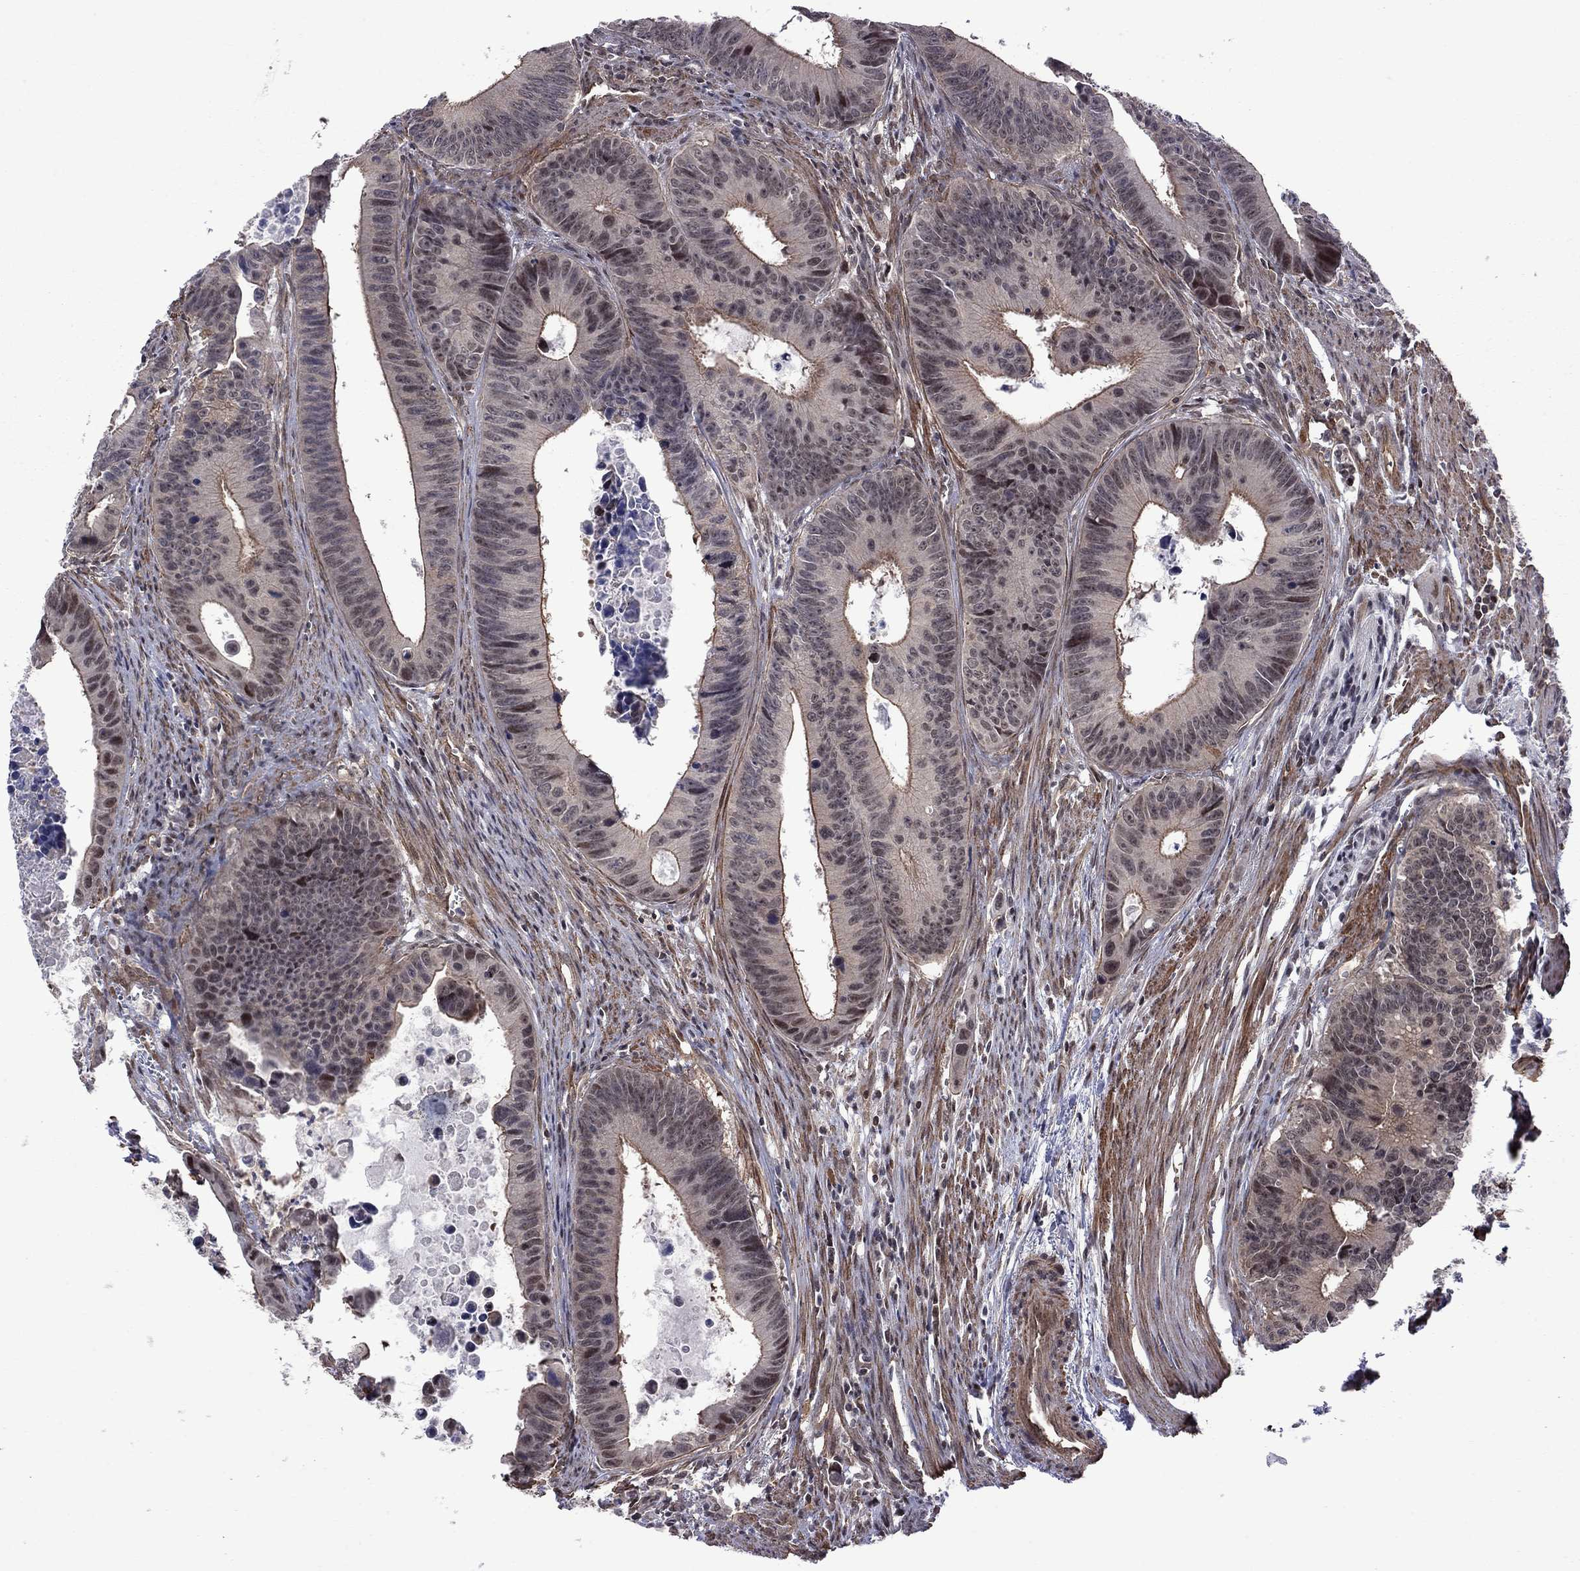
{"staining": {"intensity": "weak", "quantity": "<25%", "location": "nuclear"}, "tissue": "colorectal cancer", "cell_type": "Tumor cells", "image_type": "cancer", "snomed": [{"axis": "morphology", "description": "Adenocarcinoma, NOS"}, {"axis": "topography", "description": "Colon"}], "caption": "This is an IHC photomicrograph of human colorectal adenocarcinoma. There is no expression in tumor cells.", "gene": "BRF1", "patient": {"sex": "female", "age": 87}}